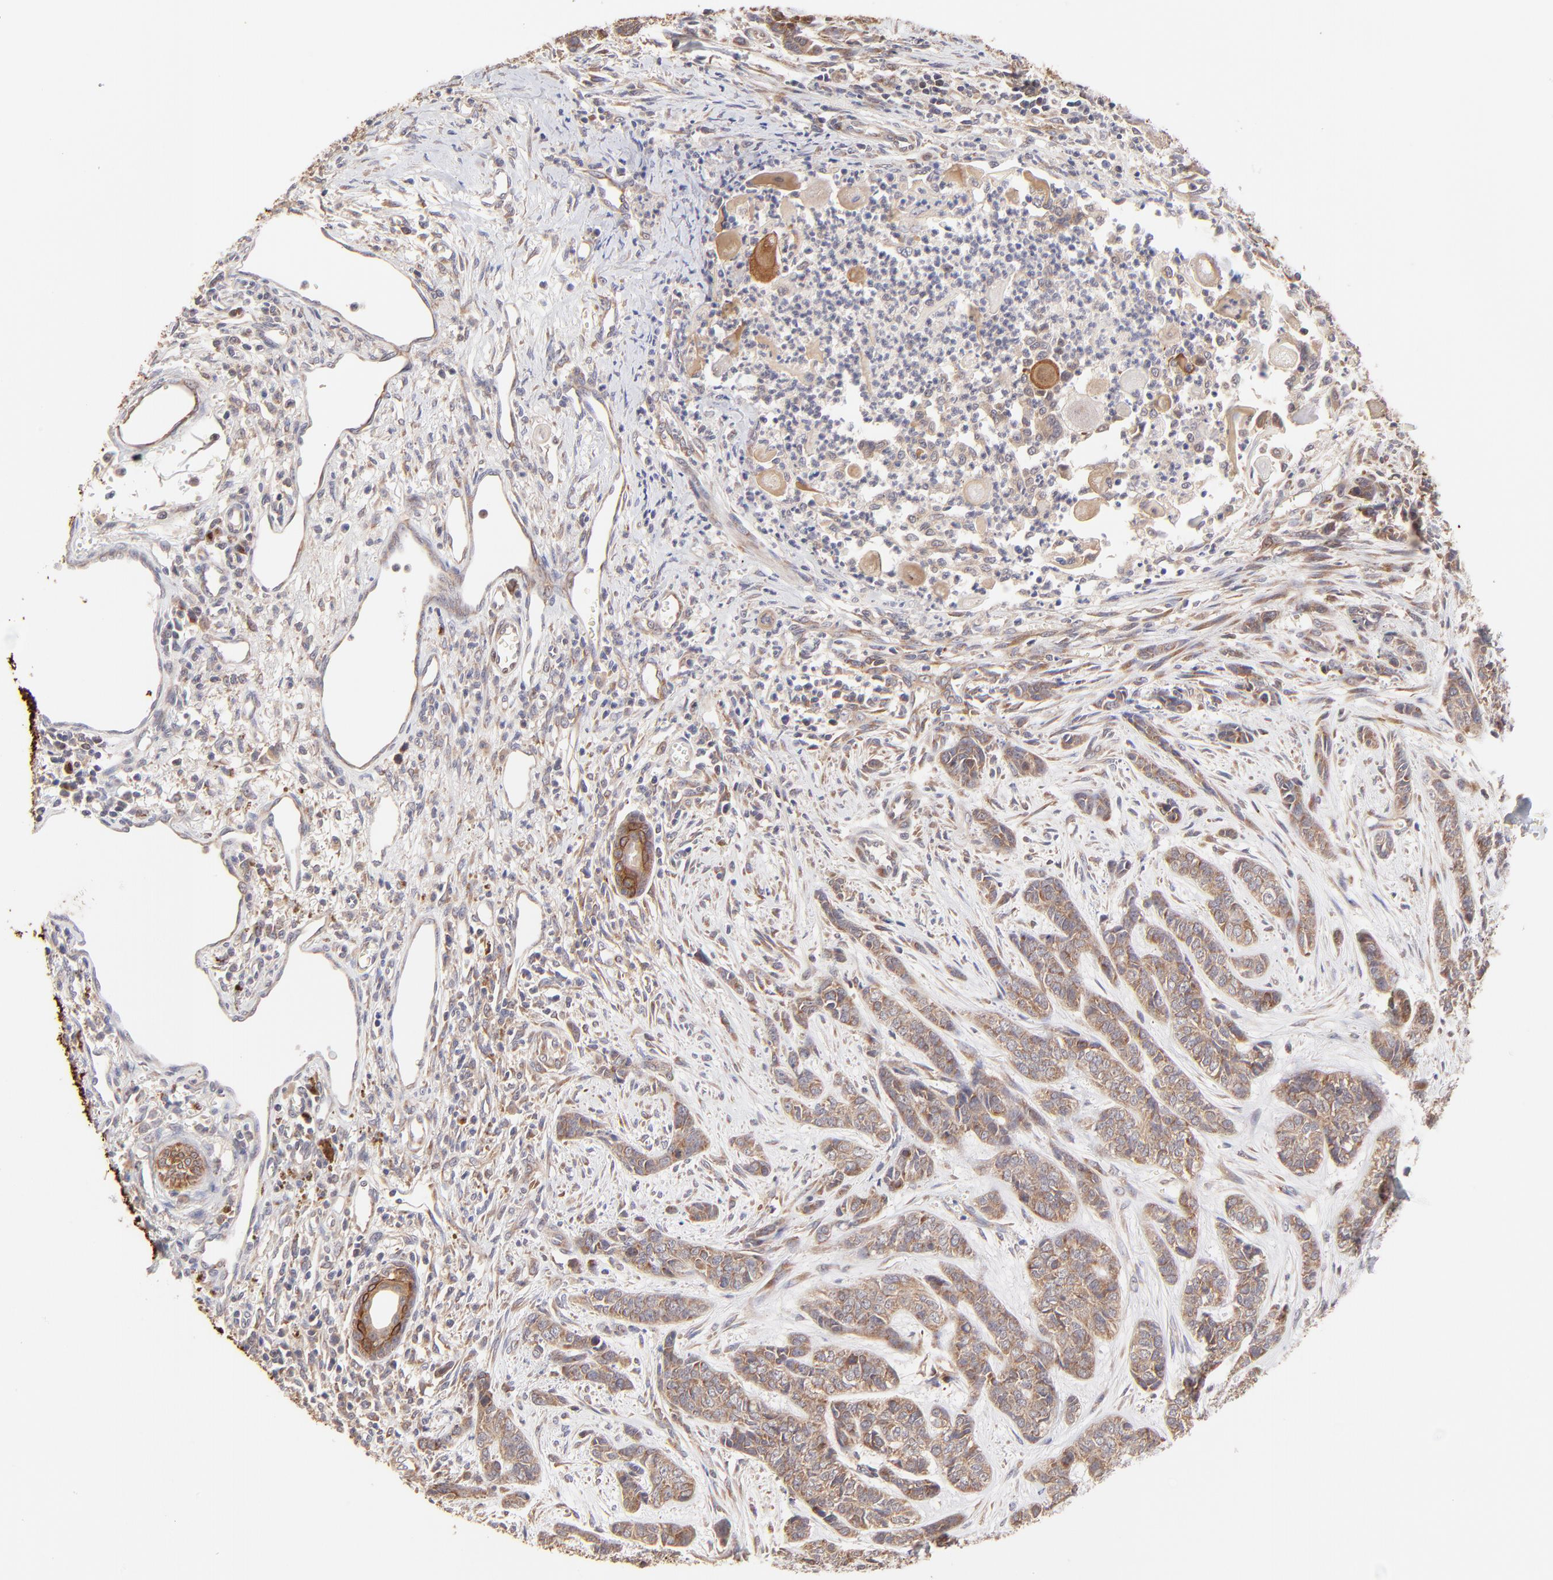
{"staining": {"intensity": "moderate", "quantity": ">75%", "location": "cytoplasmic/membranous"}, "tissue": "skin cancer", "cell_type": "Tumor cells", "image_type": "cancer", "snomed": [{"axis": "morphology", "description": "Basal cell carcinoma"}, {"axis": "topography", "description": "Skin"}], "caption": "Human skin cancer stained for a protein (brown) shows moderate cytoplasmic/membranous positive expression in about >75% of tumor cells.", "gene": "TNRC6B", "patient": {"sex": "female", "age": 64}}